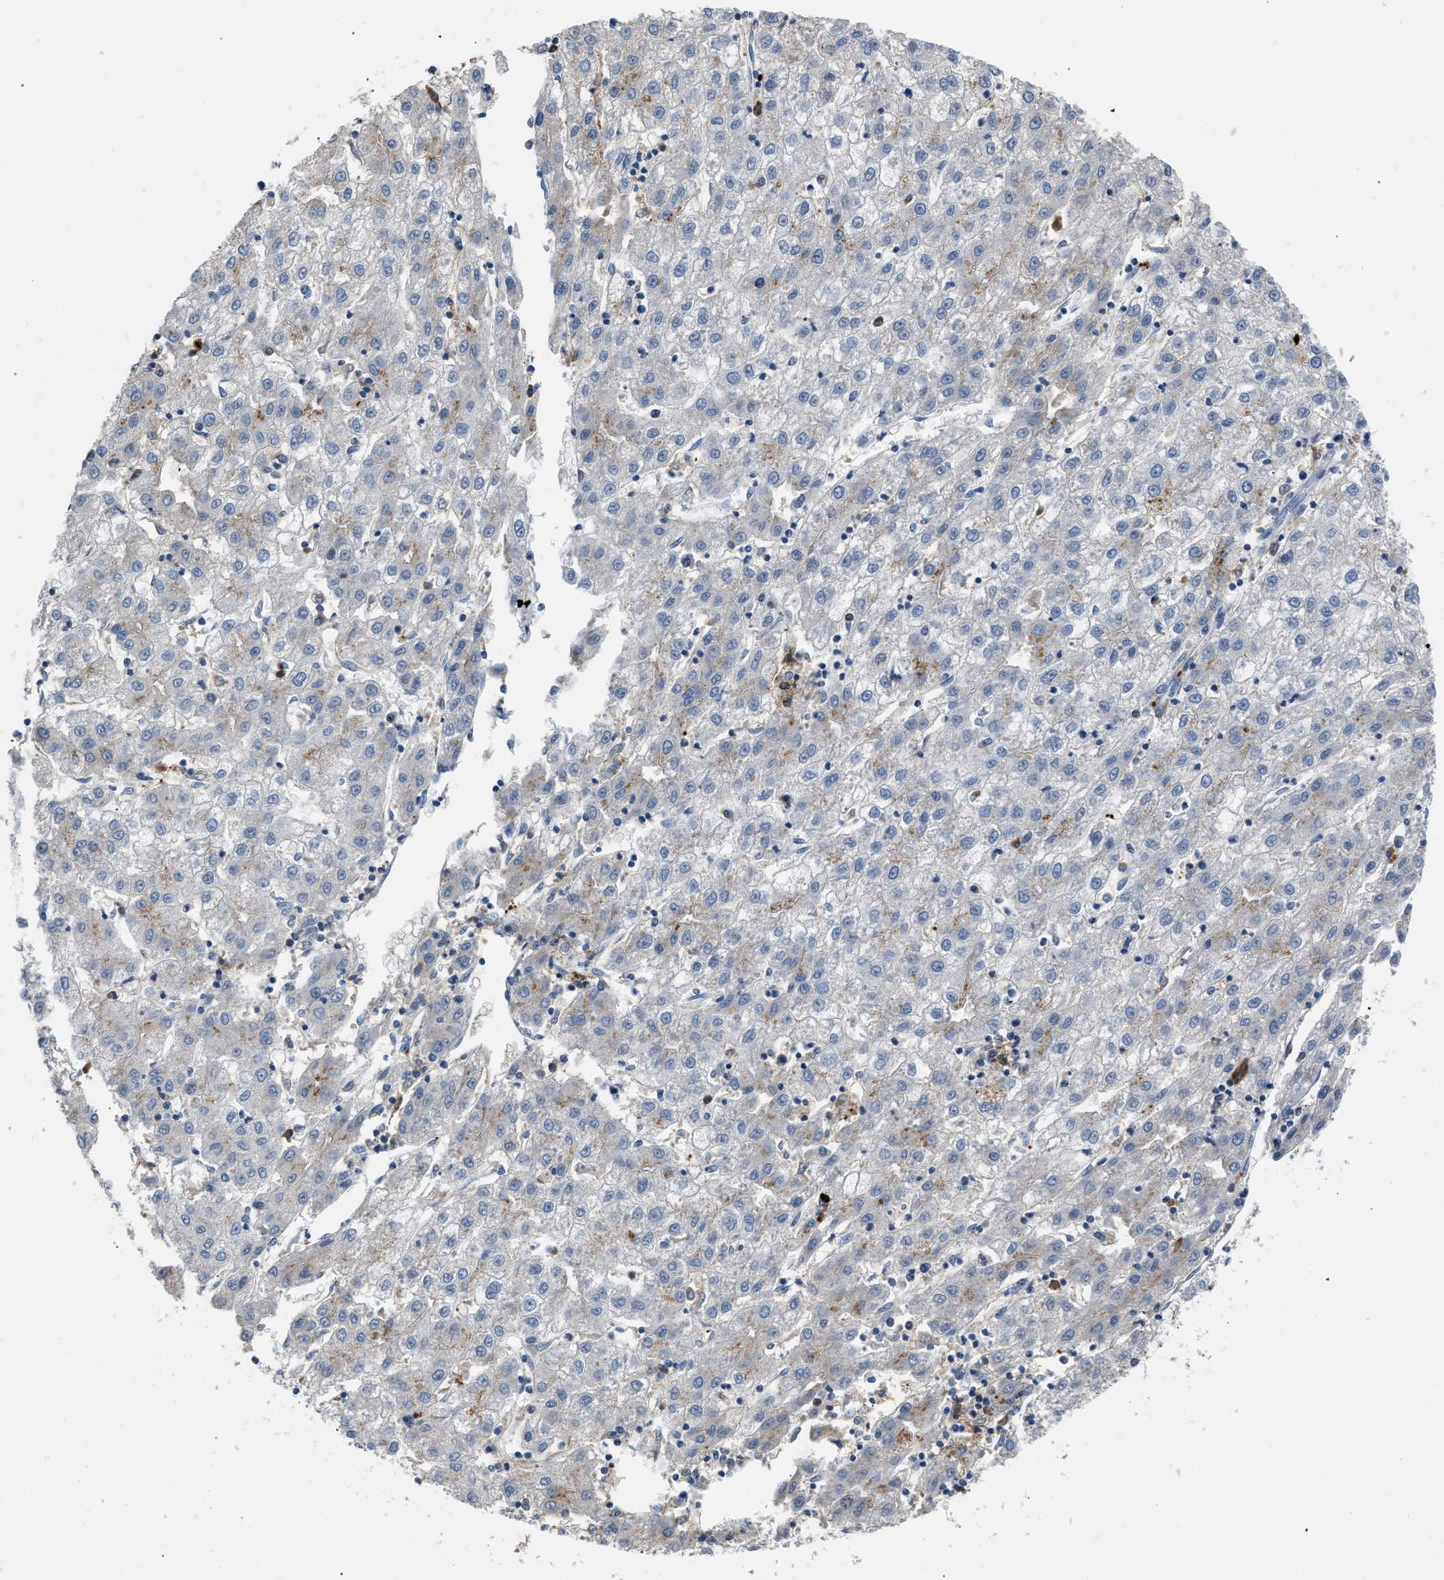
{"staining": {"intensity": "negative", "quantity": "none", "location": "none"}, "tissue": "liver cancer", "cell_type": "Tumor cells", "image_type": "cancer", "snomed": [{"axis": "morphology", "description": "Carcinoma, Hepatocellular, NOS"}, {"axis": "topography", "description": "Liver"}], "caption": "Immunohistochemistry micrograph of neoplastic tissue: liver cancer (hepatocellular carcinoma) stained with DAB (3,3'-diaminobenzidine) exhibits no significant protein expression in tumor cells.", "gene": "FGF18", "patient": {"sex": "male", "age": 72}}